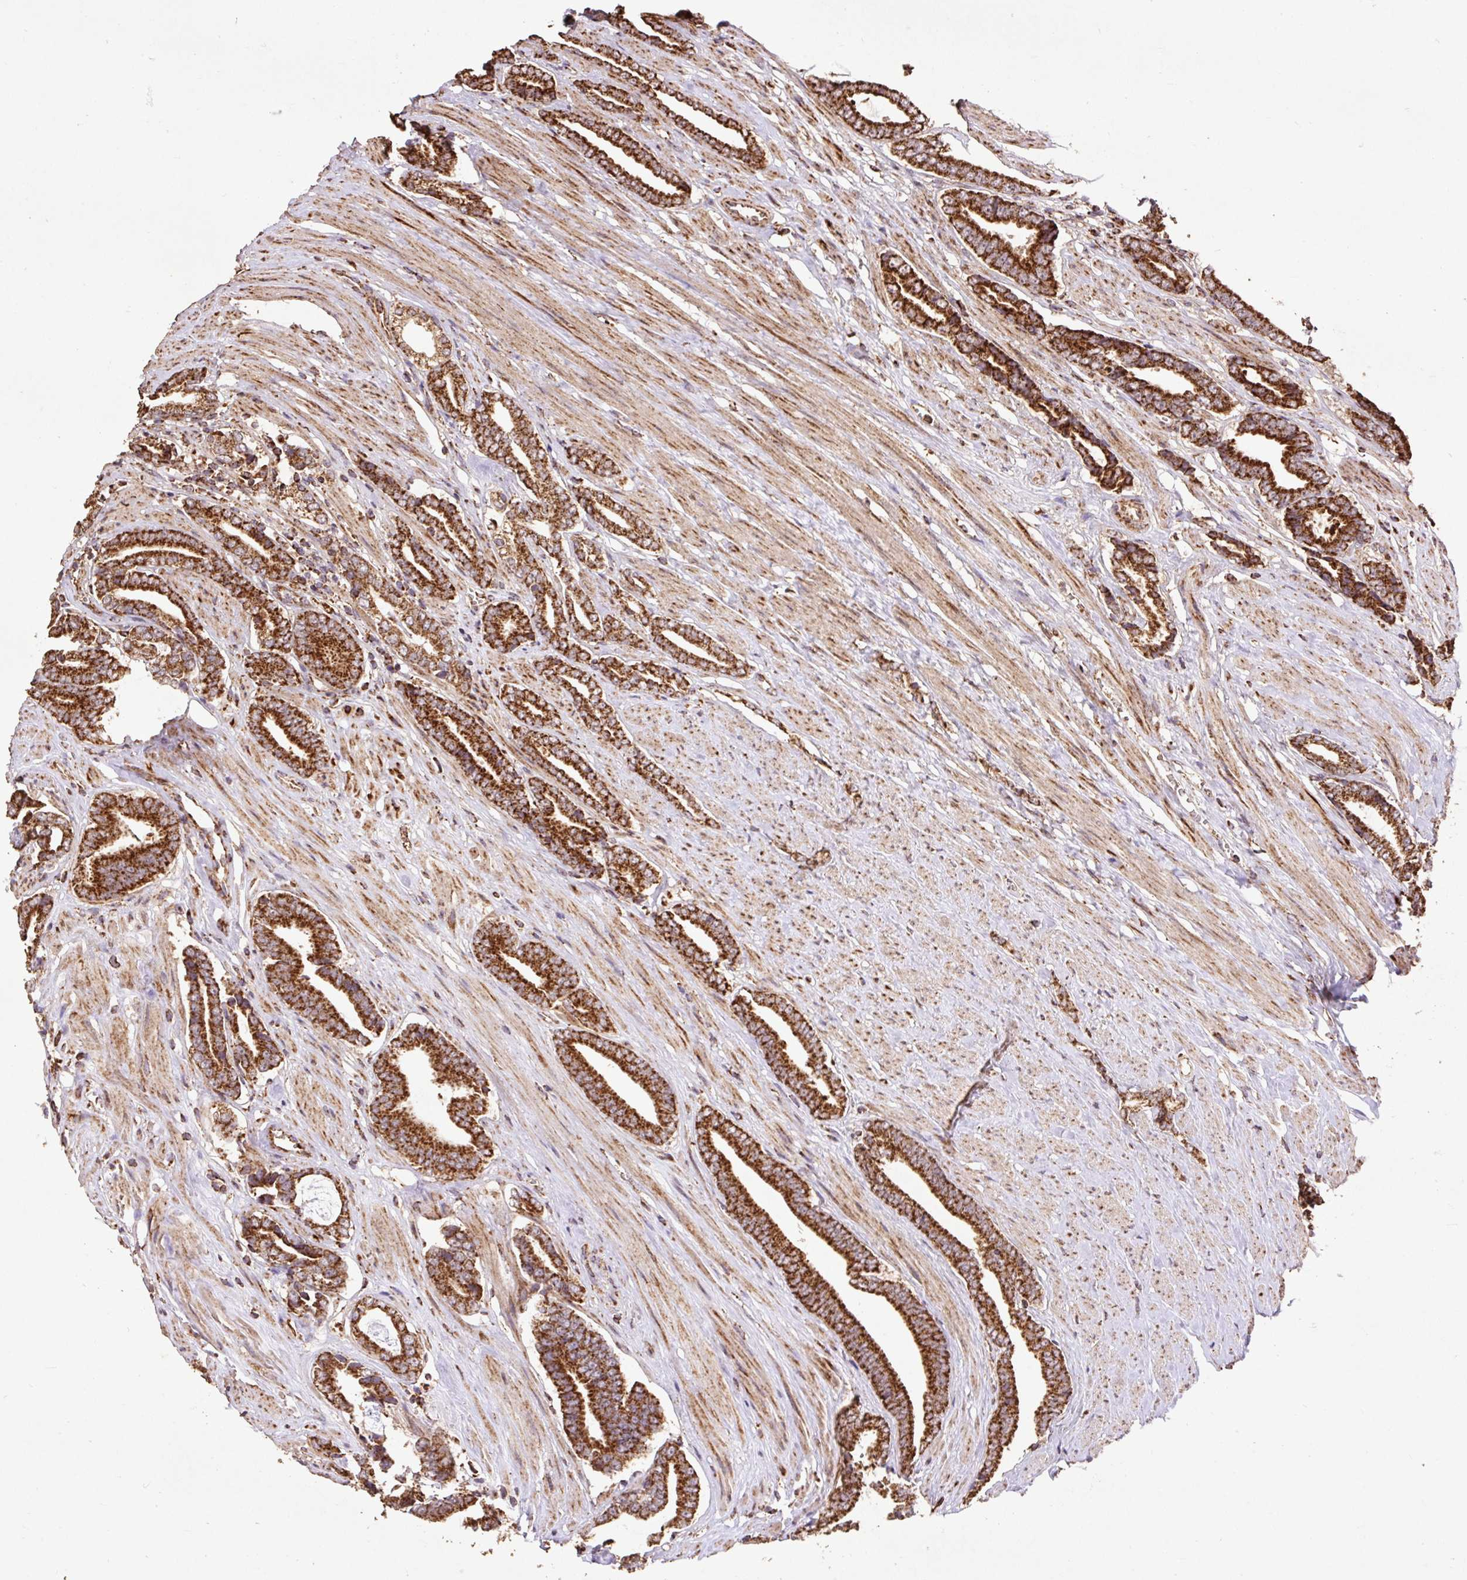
{"staining": {"intensity": "strong", "quantity": ">75%", "location": "cytoplasmic/membranous"}, "tissue": "prostate cancer", "cell_type": "Tumor cells", "image_type": "cancer", "snomed": [{"axis": "morphology", "description": "Adenocarcinoma, NOS"}, {"axis": "topography", "description": "Prostate and seminal vesicle, NOS"}], "caption": "Strong cytoplasmic/membranous positivity is appreciated in about >75% of tumor cells in prostate adenocarcinoma.", "gene": "ATP5F1A", "patient": {"sex": "male", "age": 76}}